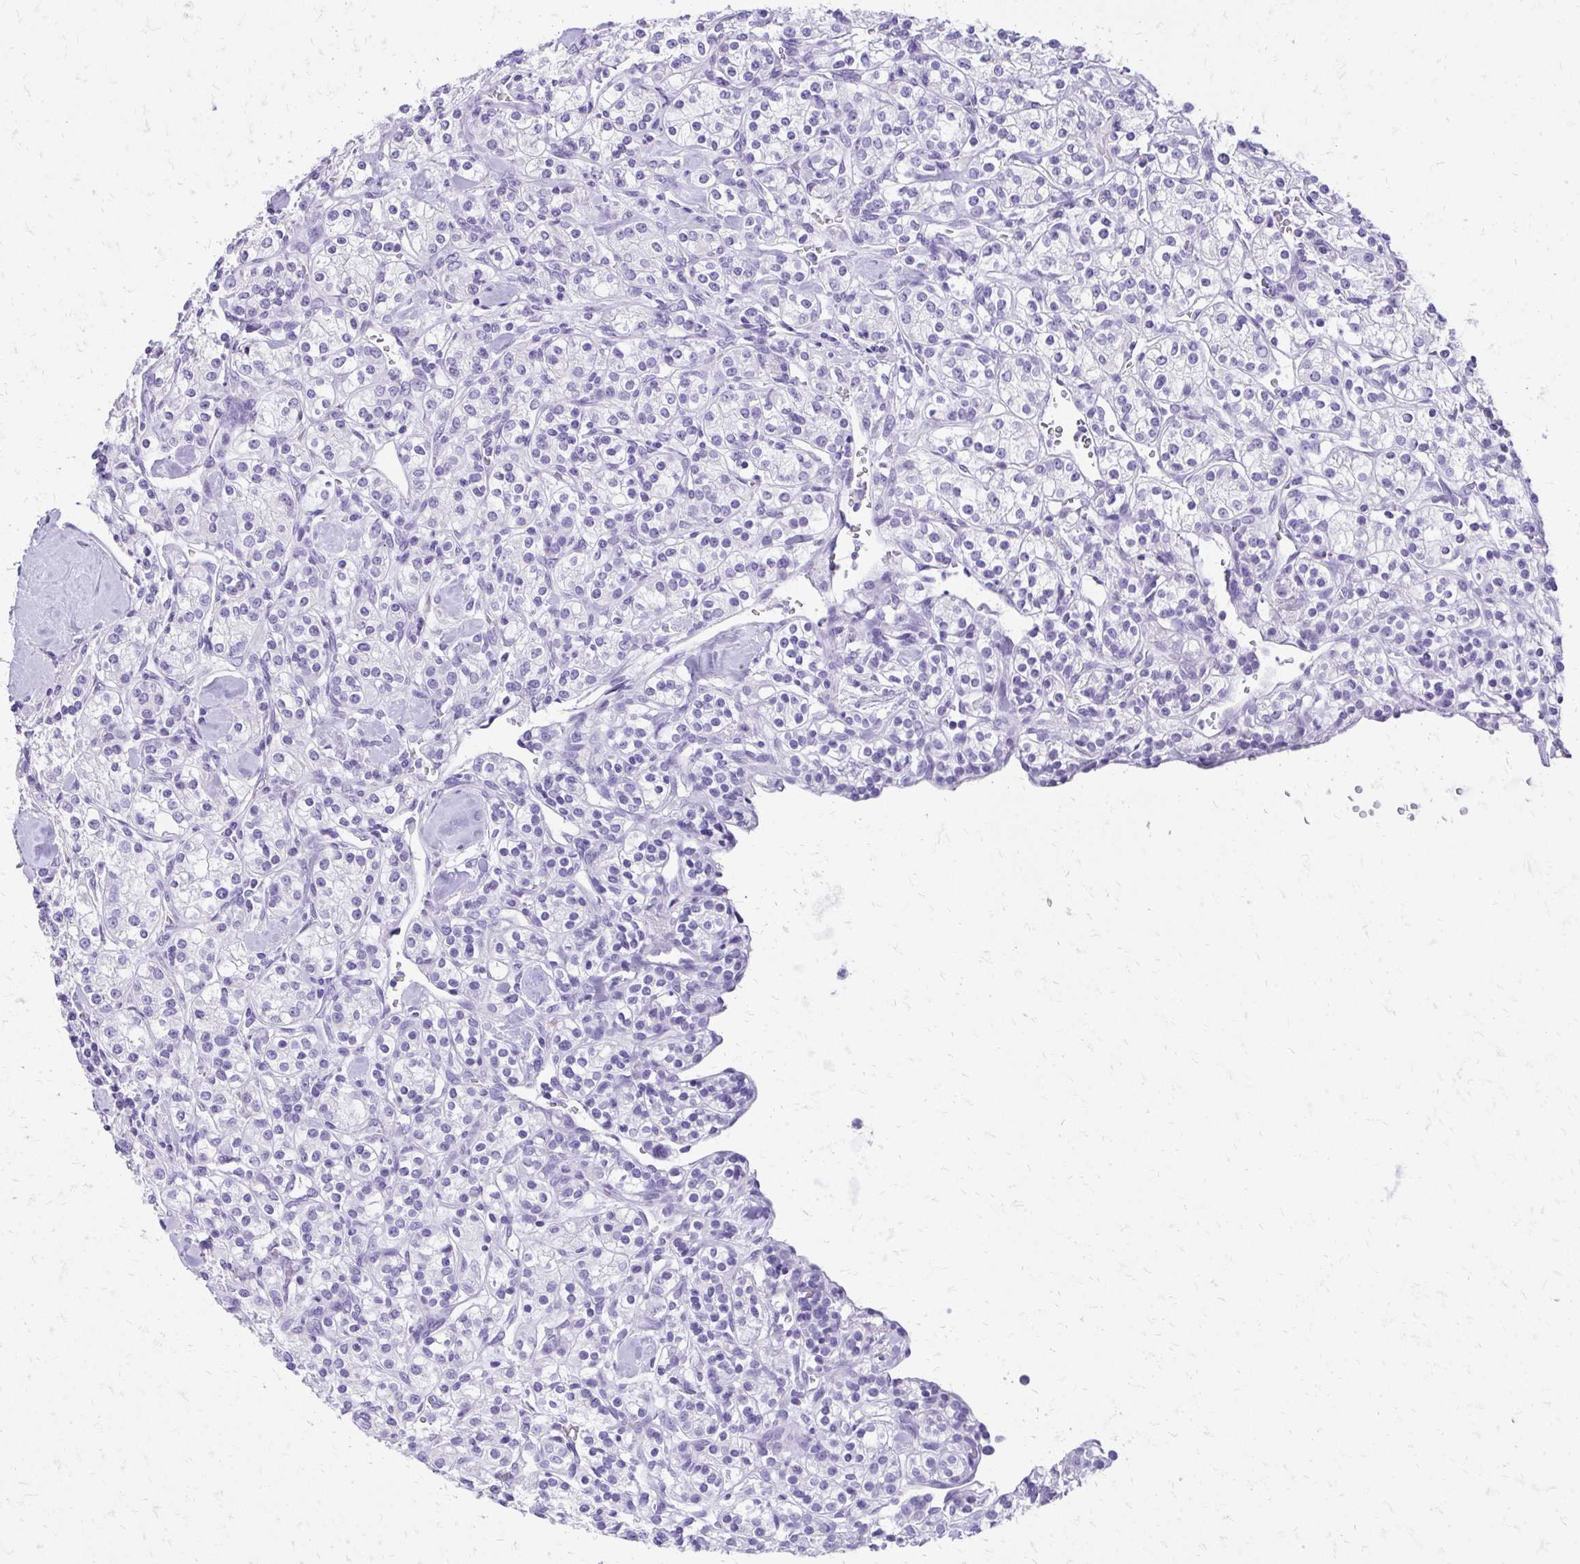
{"staining": {"intensity": "negative", "quantity": "none", "location": "none"}, "tissue": "renal cancer", "cell_type": "Tumor cells", "image_type": "cancer", "snomed": [{"axis": "morphology", "description": "Adenocarcinoma, NOS"}, {"axis": "topography", "description": "Kidney"}], "caption": "Immunohistochemistry (IHC) photomicrograph of neoplastic tissue: renal adenocarcinoma stained with DAB (3,3'-diaminobenzidine) demonstrates no significant protein positivity in tumor cells.", "gene": "SLC32A1", "patient": {"sex": "male", "age": 77}}